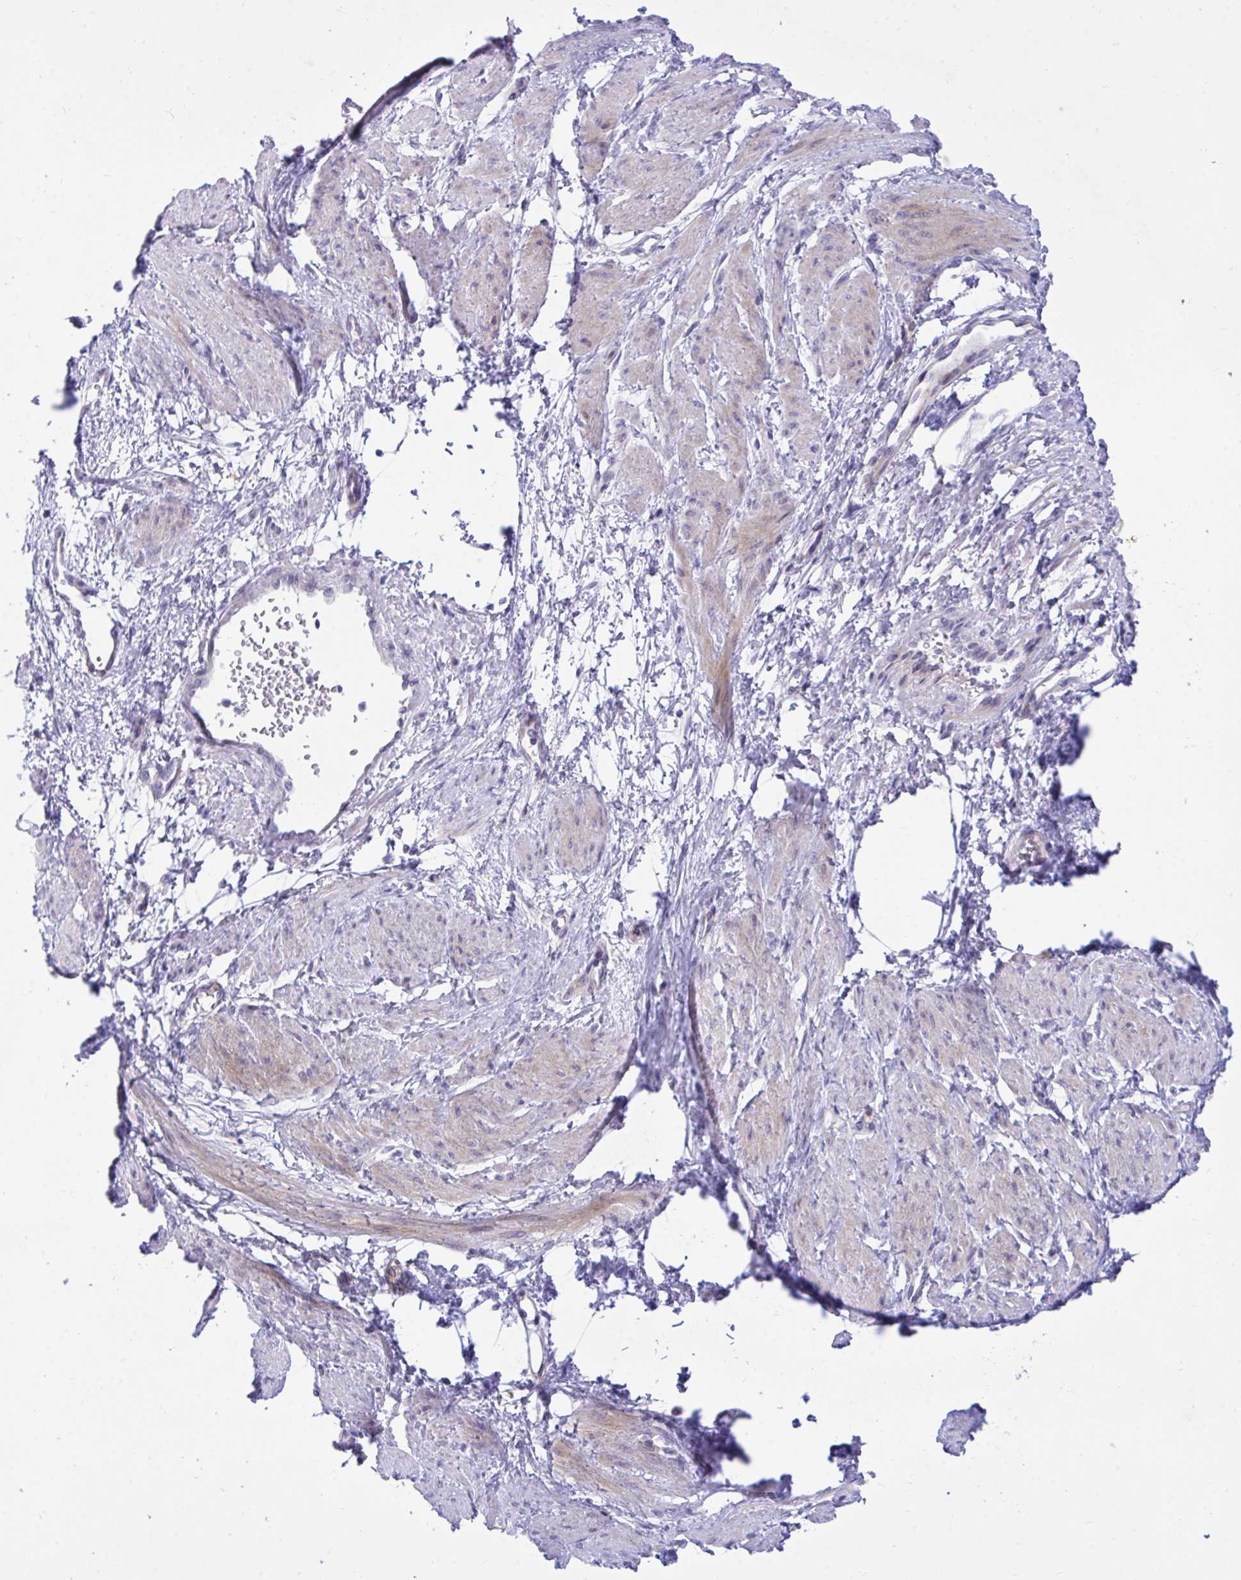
{"staining": {"intensity": "weak", "quantity": "<25%", "location": "cytoplasmic/membranous"}, "tissue": "smooth muscle", "cell_type": "Smooth muscle cells", "image_type": "normal", "snomed": [{"axis": "morphology", "description": "Normal tissue, NOS"}, {"axis": "topography", "description": "Smooth muscle"}, {"axis": "topography", "description": "Uterus"}], "caption": "DAB (3,3'-diaminobenzidine) immunohistochemical staining of normal human smooth muscle exhibits no significant positivity in smooth muscle cells. (DAB immunohistochemistry (IHC), high magnification).", "gene": "MED9", "patient": {"sex": "female", "age": 39}}